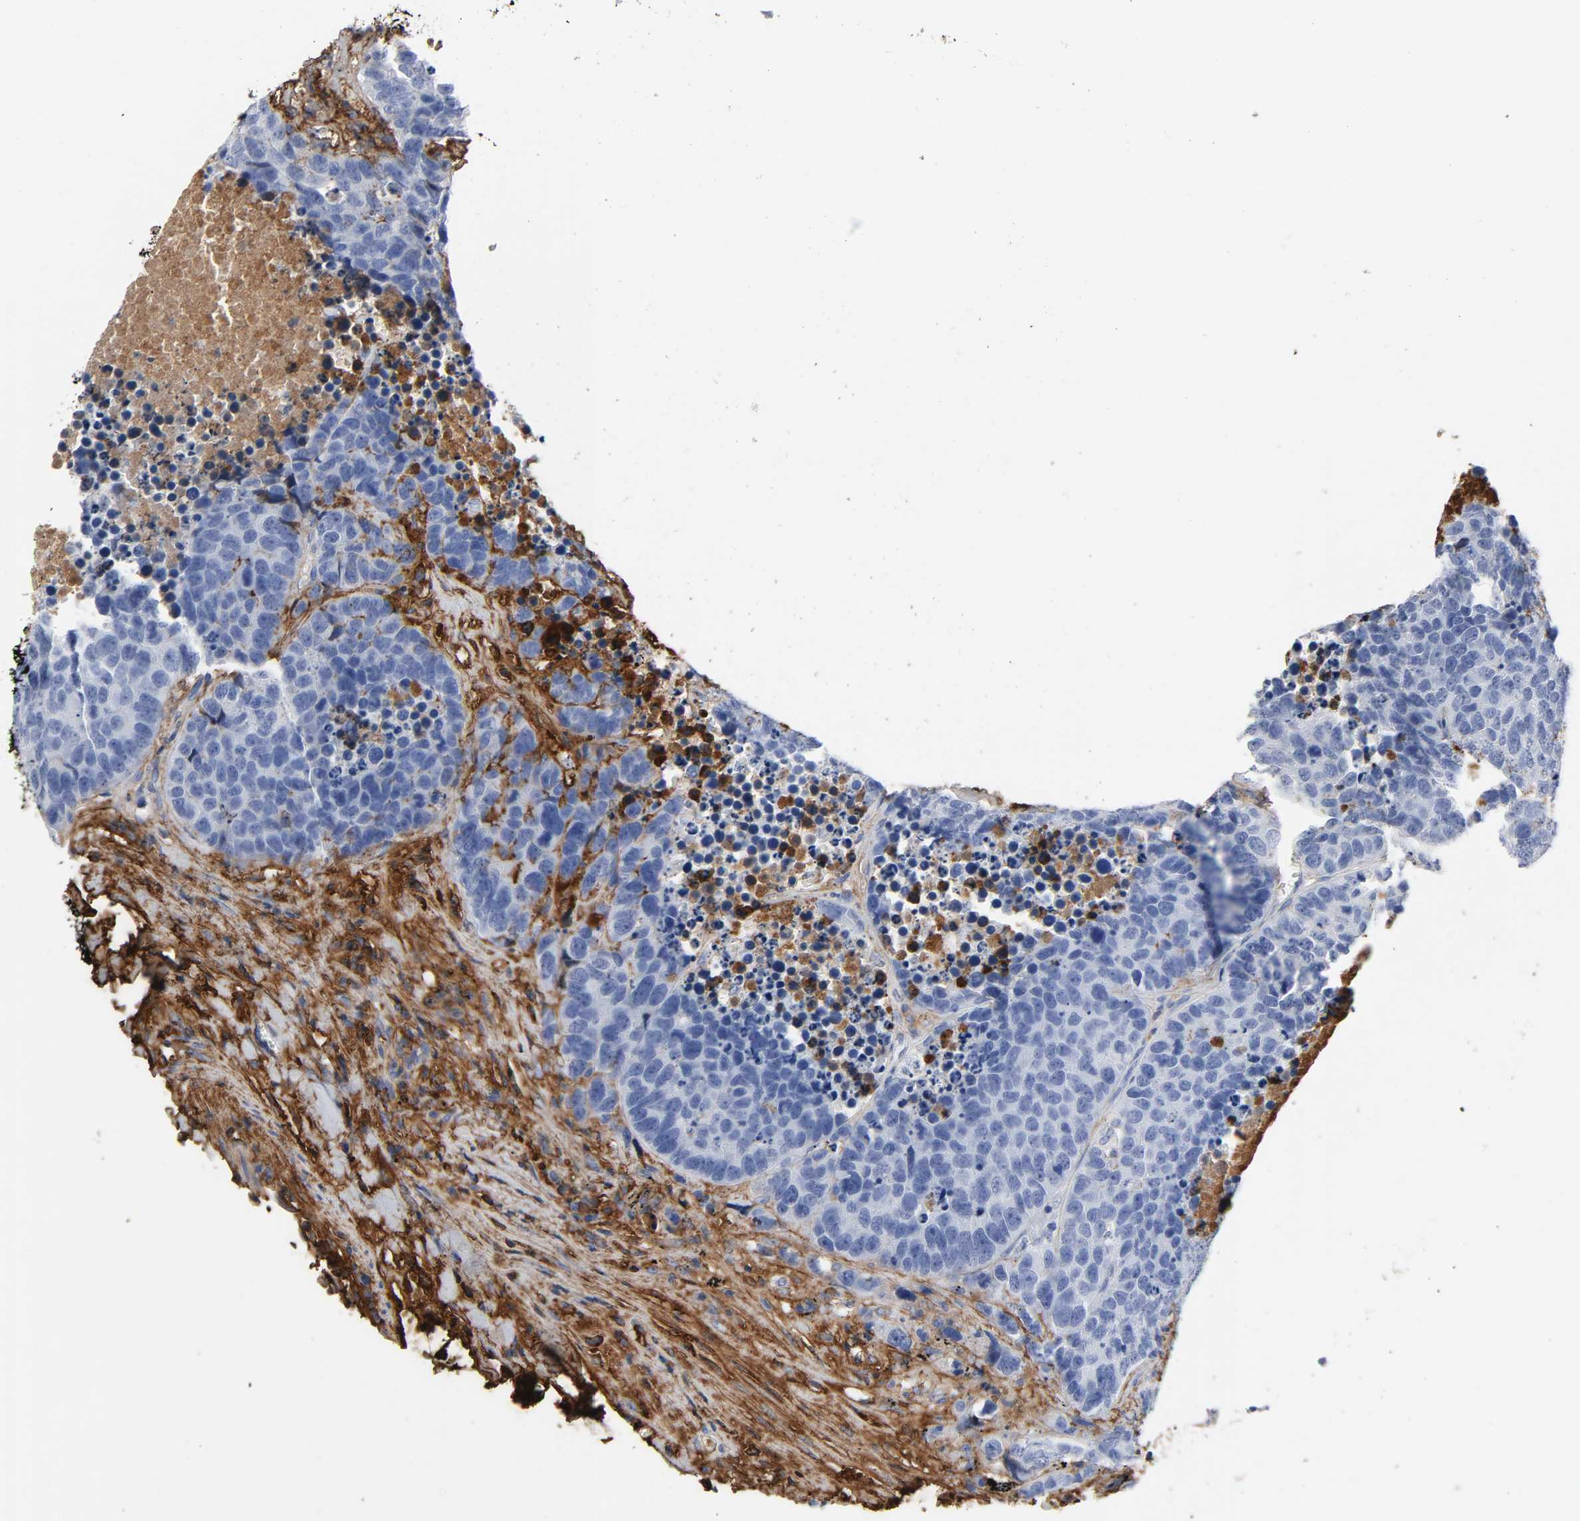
{"staining": {"intensity": "negative", "quantity": "none", "location": "none"}, "tissue": "carcinoid", "cell_type": "Tumor cells", "image_type": "cancer", "snomed": [{"axis": "morphology", "description": "Carcinoid, malignant, NOS"}, {"axis": "topography", "description": "Lung"}], "caption": "DAB (3,3'-diaminobenzidine) immunohistochemical staining of human carcinoid (malignant) demonstrates no significant staining in tumor cells. (Stains: DAB IHC with hematoxylin counter stain, Microscopy: brightfield microscopy at high magnification).", "gene": "FBLN1", "patient": {"sex": "male", "age": 60}}